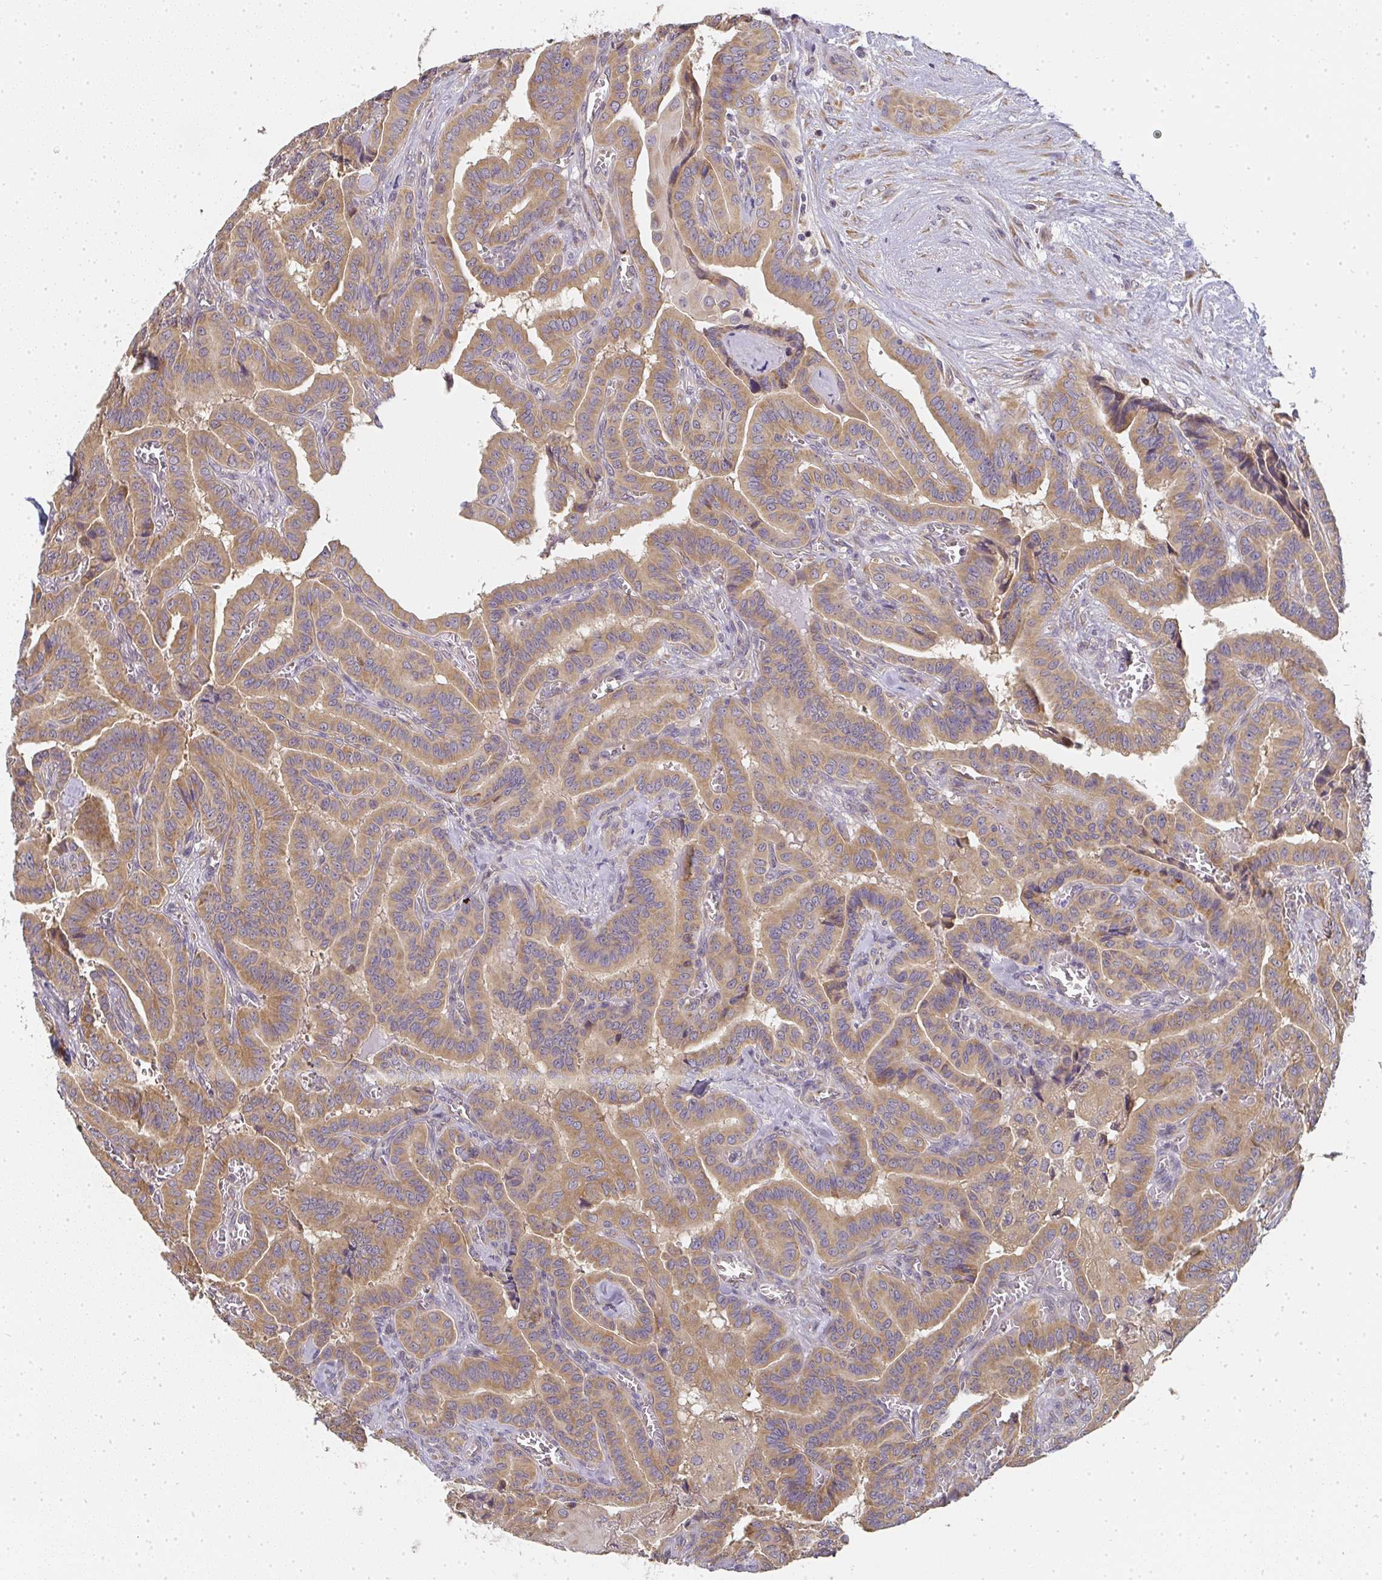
{"staining": {"intensity": "moderate", "quantity": ">75%", "location": "cytoplasmic/membranous"}, "tissue": "thyroid cancer", "cell_type": "Tumor cells", "image_type": "cancer", "snomed": [{"axis": "morphology", "description": "Papillary adenocarcinoma, NOS"}, {"axis": "morphology", "description": "Papillary adenoma metastatic"}, {"axis": "topography", "description": "Thyroid gland"}], "caption": "Immunohistochemical staining of thyroid papillary adenoma metastatic reveals moderate cytoplasmic/membranous protein positivity in about >75% of tumor cells.", "gene": "SLC35B3", "patient": {"sex": "male", "age": 87}}